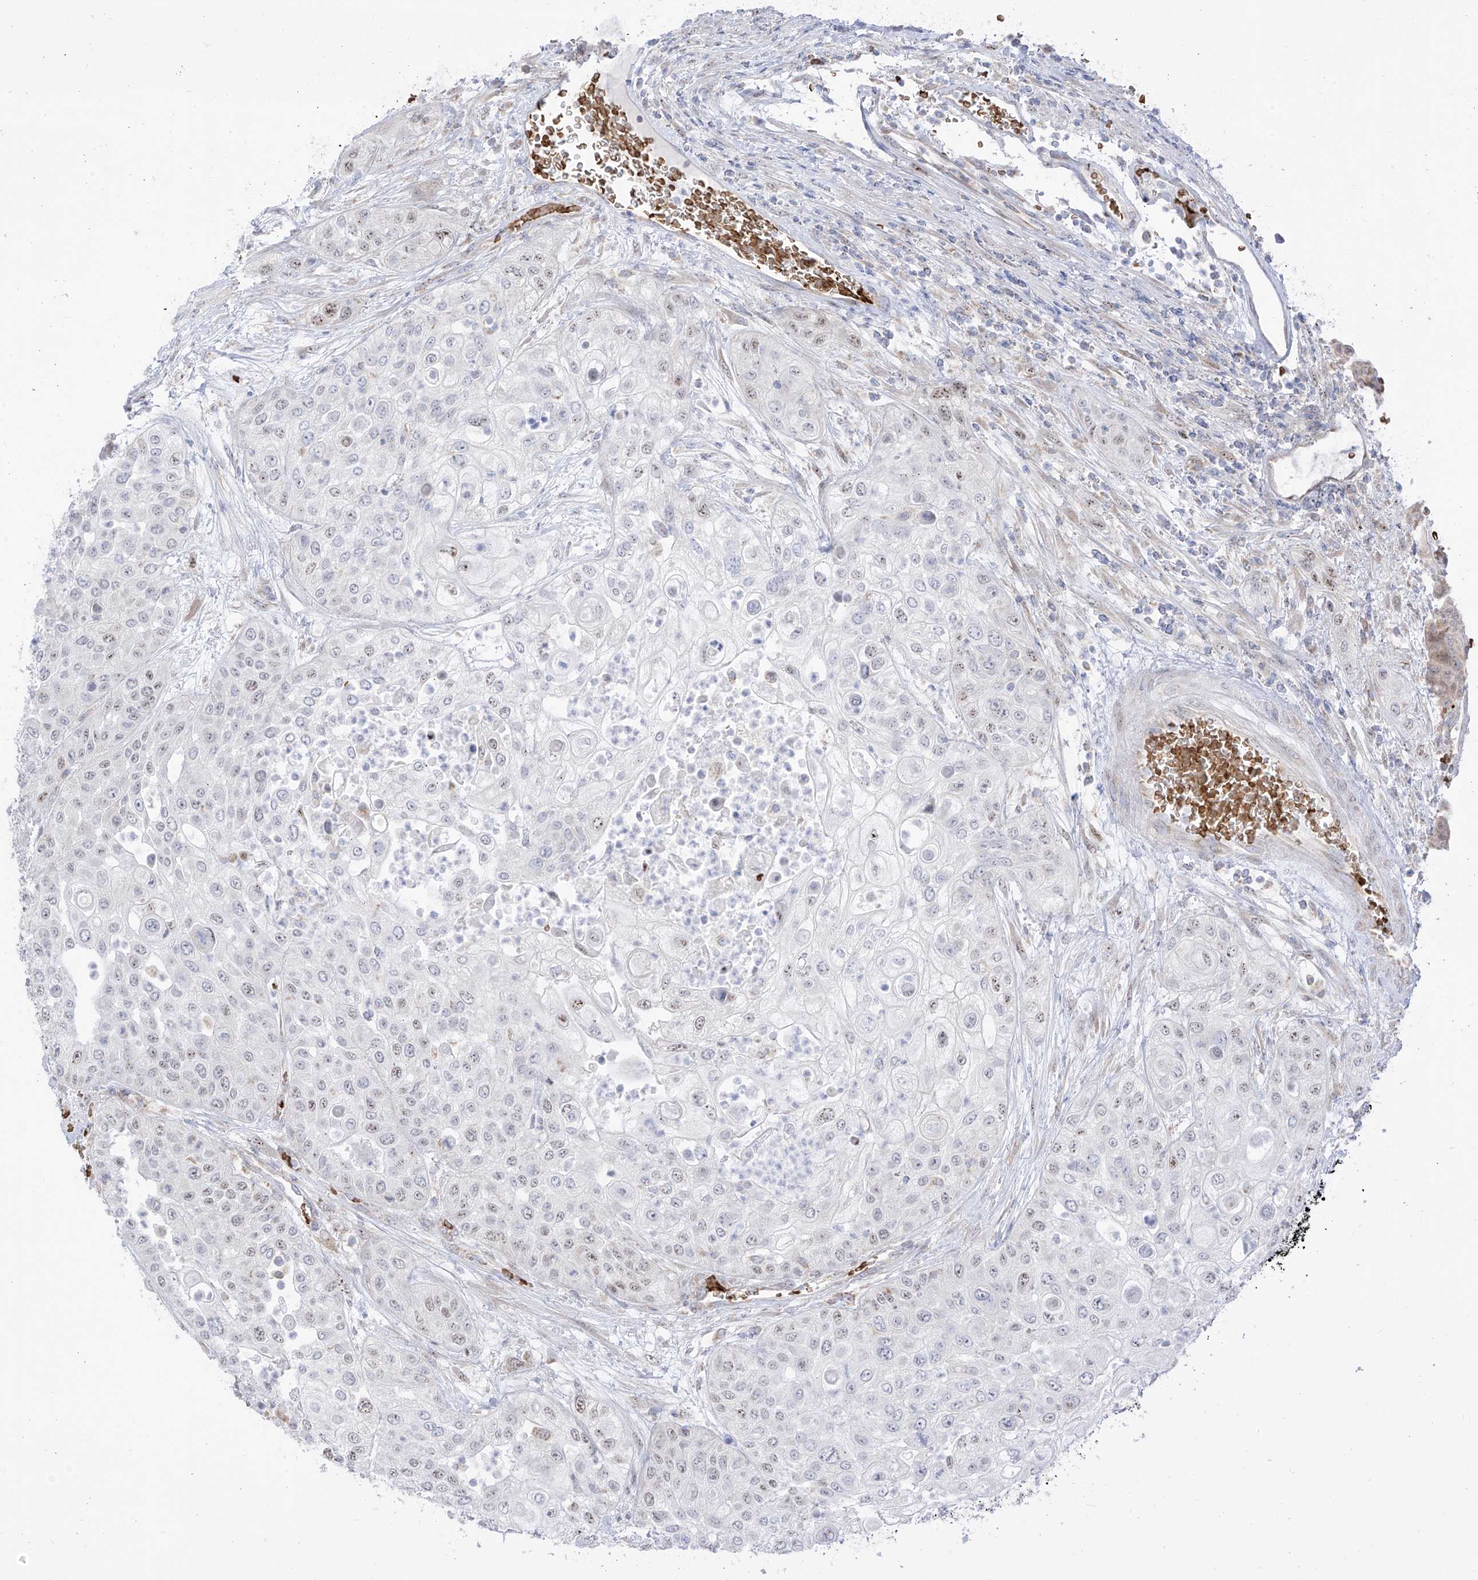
{"staining": {"intensity": "negative", "quantity": "none", "location": "none"}, "tissue": "urothelial cancer", "cell_type": "Tumor cells", "image_type": "cancer", "snomed": [{"axis": "morphology", "description": "Urothelial carcinoma, High grade"}, {"axis": "topography", "description": "Urinary bladder"}], "caption": "Immunohistochemistry (IHC) photomicrograph of neoplastic tissue: human high-grade urothelial carcinoma stained with DAB reveals no significant protein expression in tumor cells.", "gene": "ARHGEF40", "patient": {"sex": "female", "age": 79}}